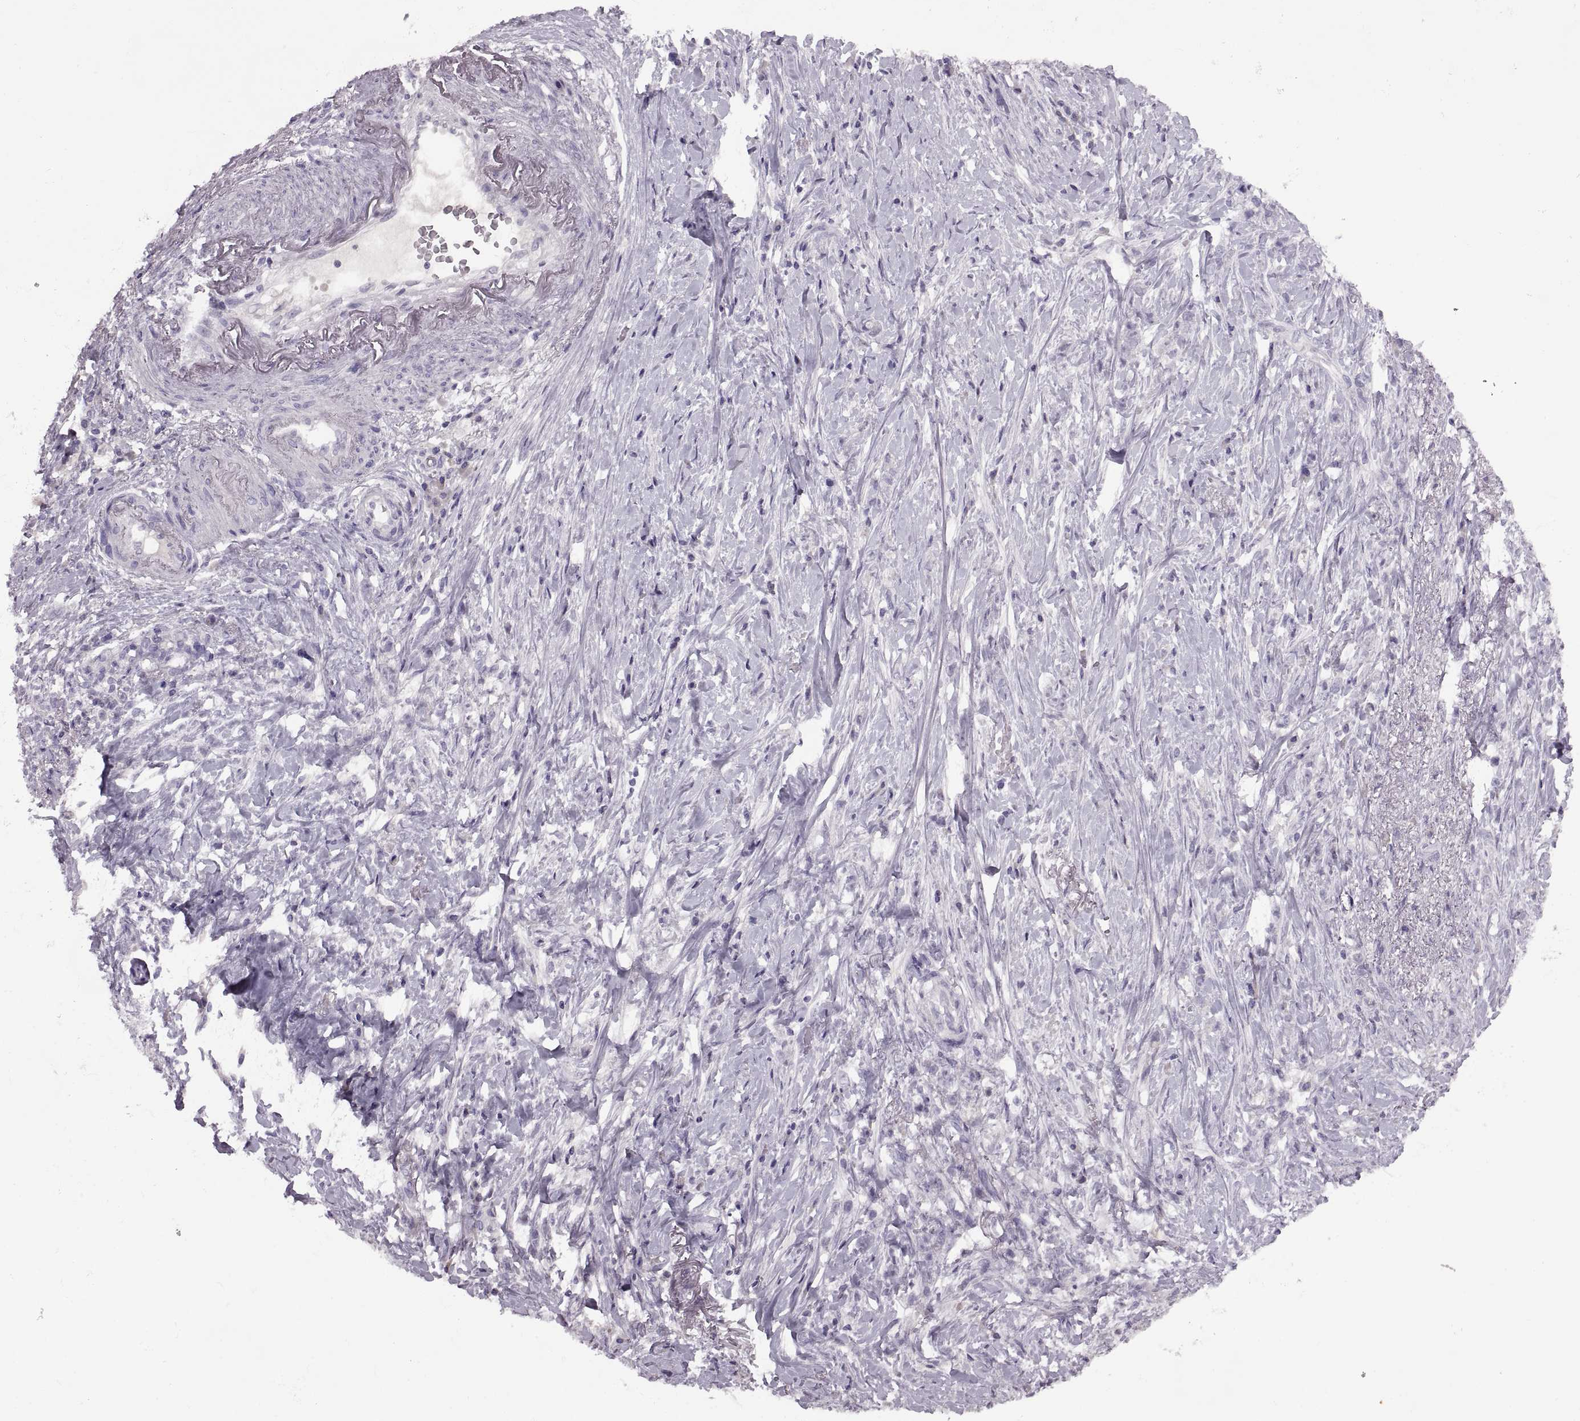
{"staining": {"intensity": "negative", "quantity": "none", "location": "none"}, "tissue": "stomach cancer", "cell_type": "Tumor cells", "image_type": "cancer", "snomed": [{"axis": "morphology", "description": "Adenocarcinoma, NOS"}, {"axis": "topography", "description": "Stomach, lower"}], "caption": "High magnification brightfield microscopy of stomach cancer (adenocarcinoma) stained with DAB (brown) and counterstained with hematoxylin (blue): tumor cells show no significant staining.", "gene": "RSPH6A", "patient": {"sex": "male", "age": 88}}